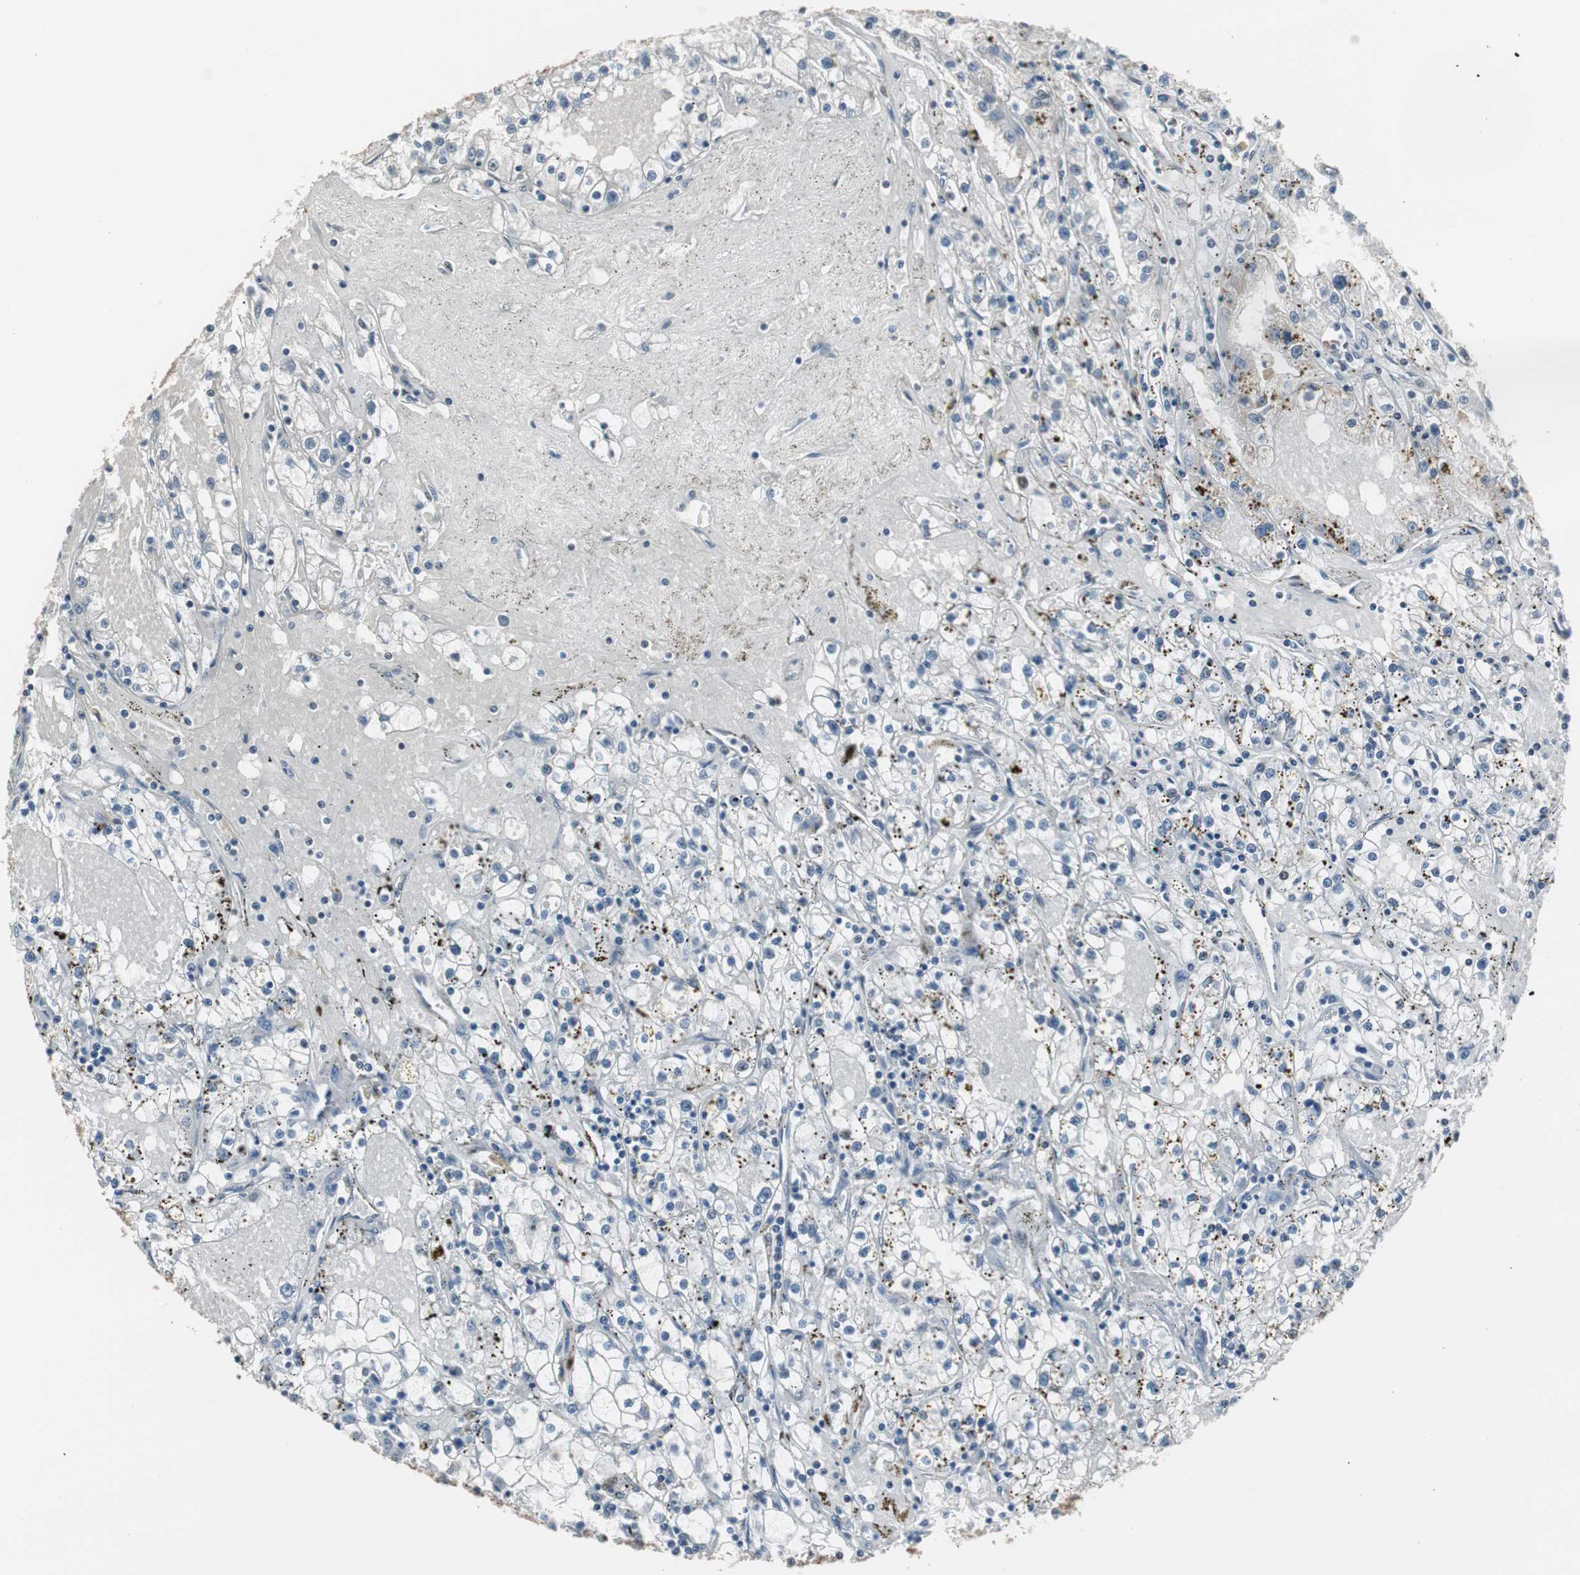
{"staining": {"intensity": "negative", "quantity": "none", "location": "none"}, "tissue": "renal cancer", "cell_type": "Tumor cells", "image_type": "cancer", "snomed": [{"axis": "morphology", "description": "Adenocarcinoma, NOS"}, {"axis": "topography", "description": "Kidney"}], "caption": "There is no significant staining in tumor cells of renal adenocarcinoma.", "gene": "XRCC1", "patient": {"sex": "male", "age": 56}}